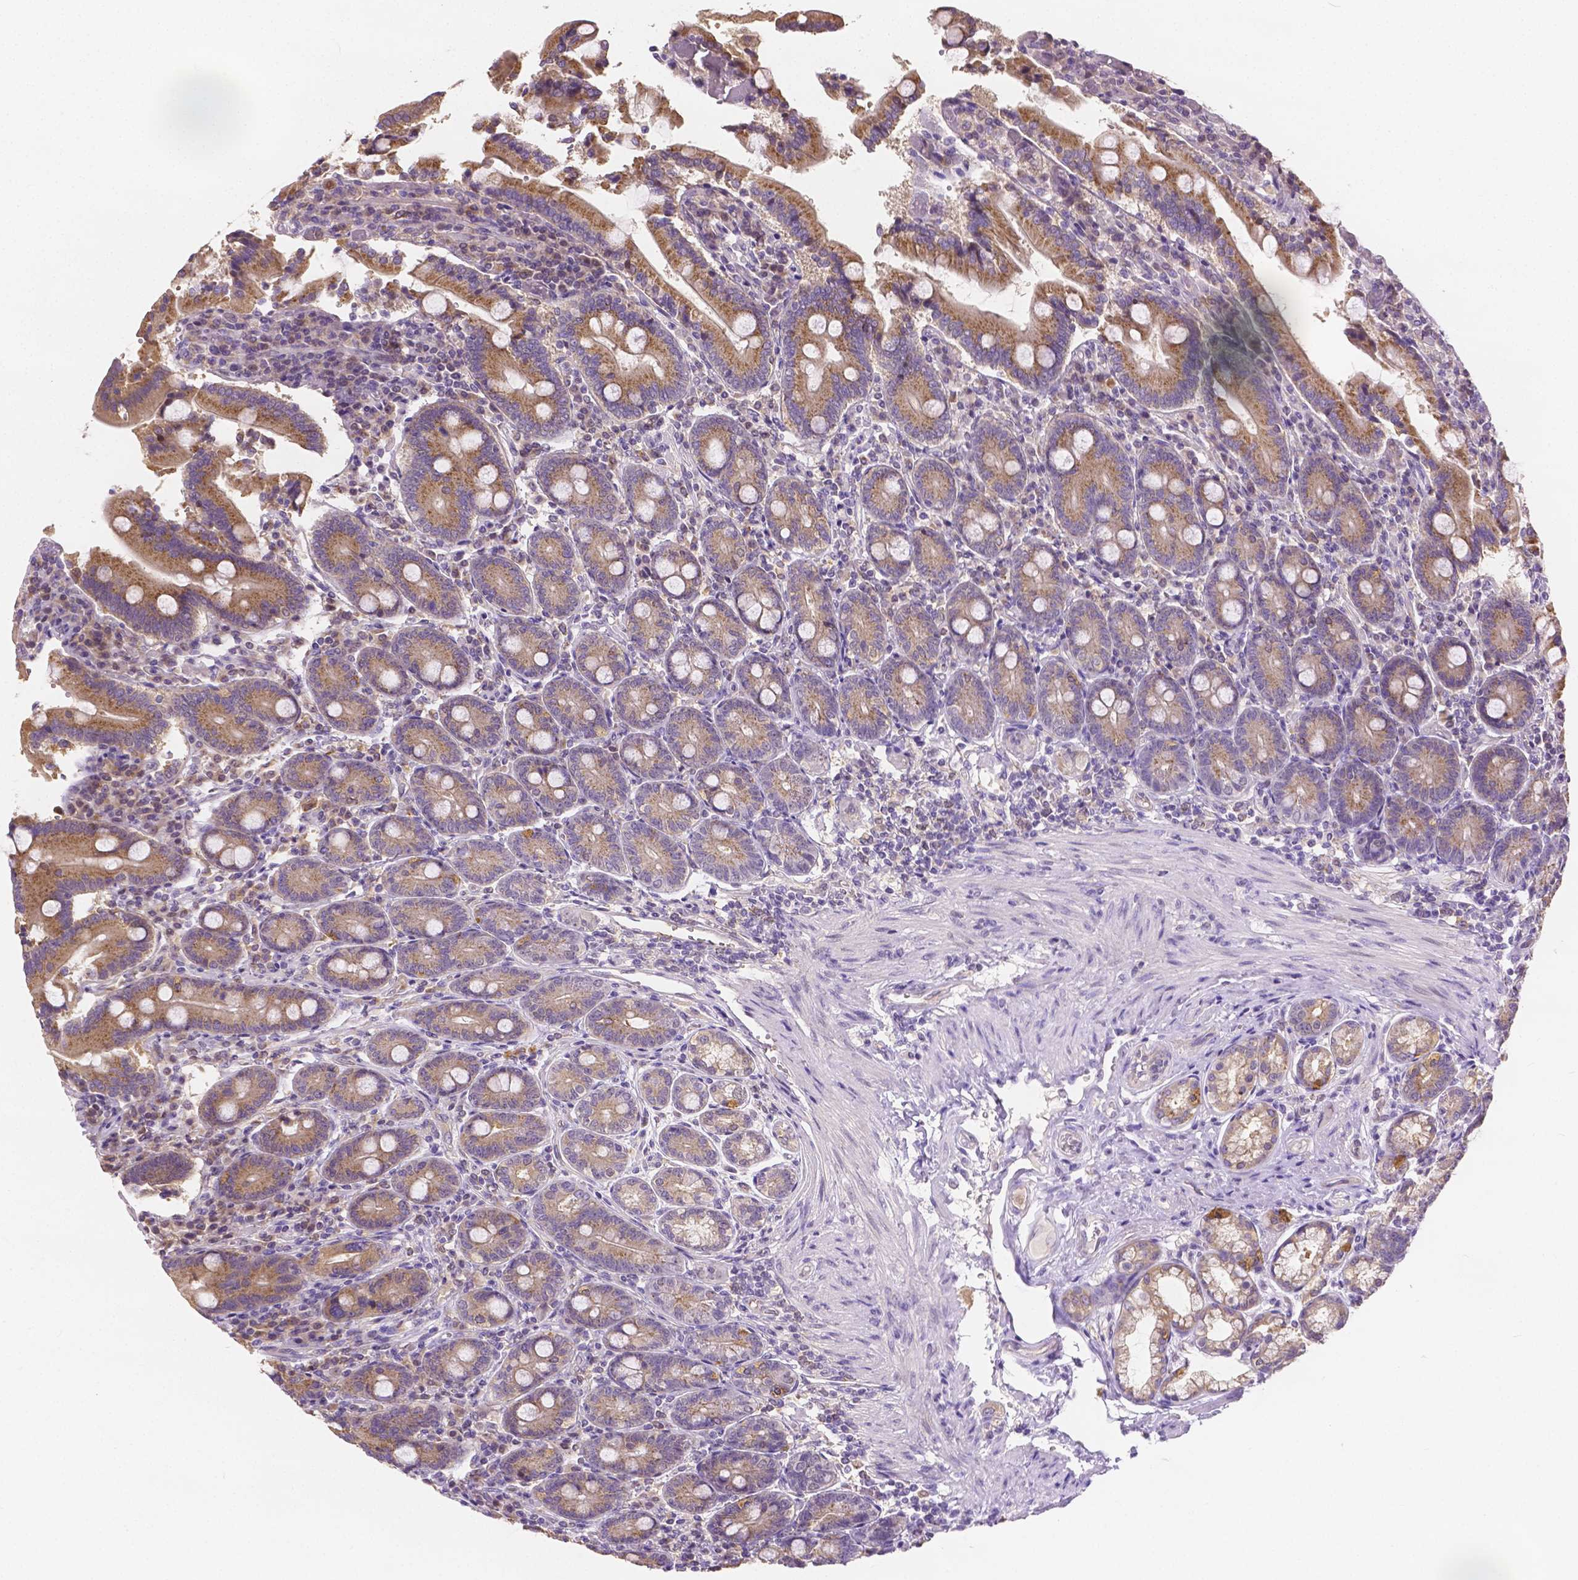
{"staining": {"intensity": "weak", "quantity": "25%-75%", "location": "cytoplasmic/membranous"}, "tissue": "duodenum", "cell_type": "Glandular cells", "image_type": "normal", "snomed": [{"axis": "morphology", "description": "Normal tissue, NOS"}, {"axis": "topography", "description": "Duodenum"}], "caption": "A high-resolution micrograph shows immunohistochemistry staining of benign duodenum, which reveals weak cytoplasmic/membranous positivity in approximately 25%-75% of glandular cells. Nuclei are stained in blue.", "gene": "ZNRD2", "patient": {"sex": "female", "age": 62}}